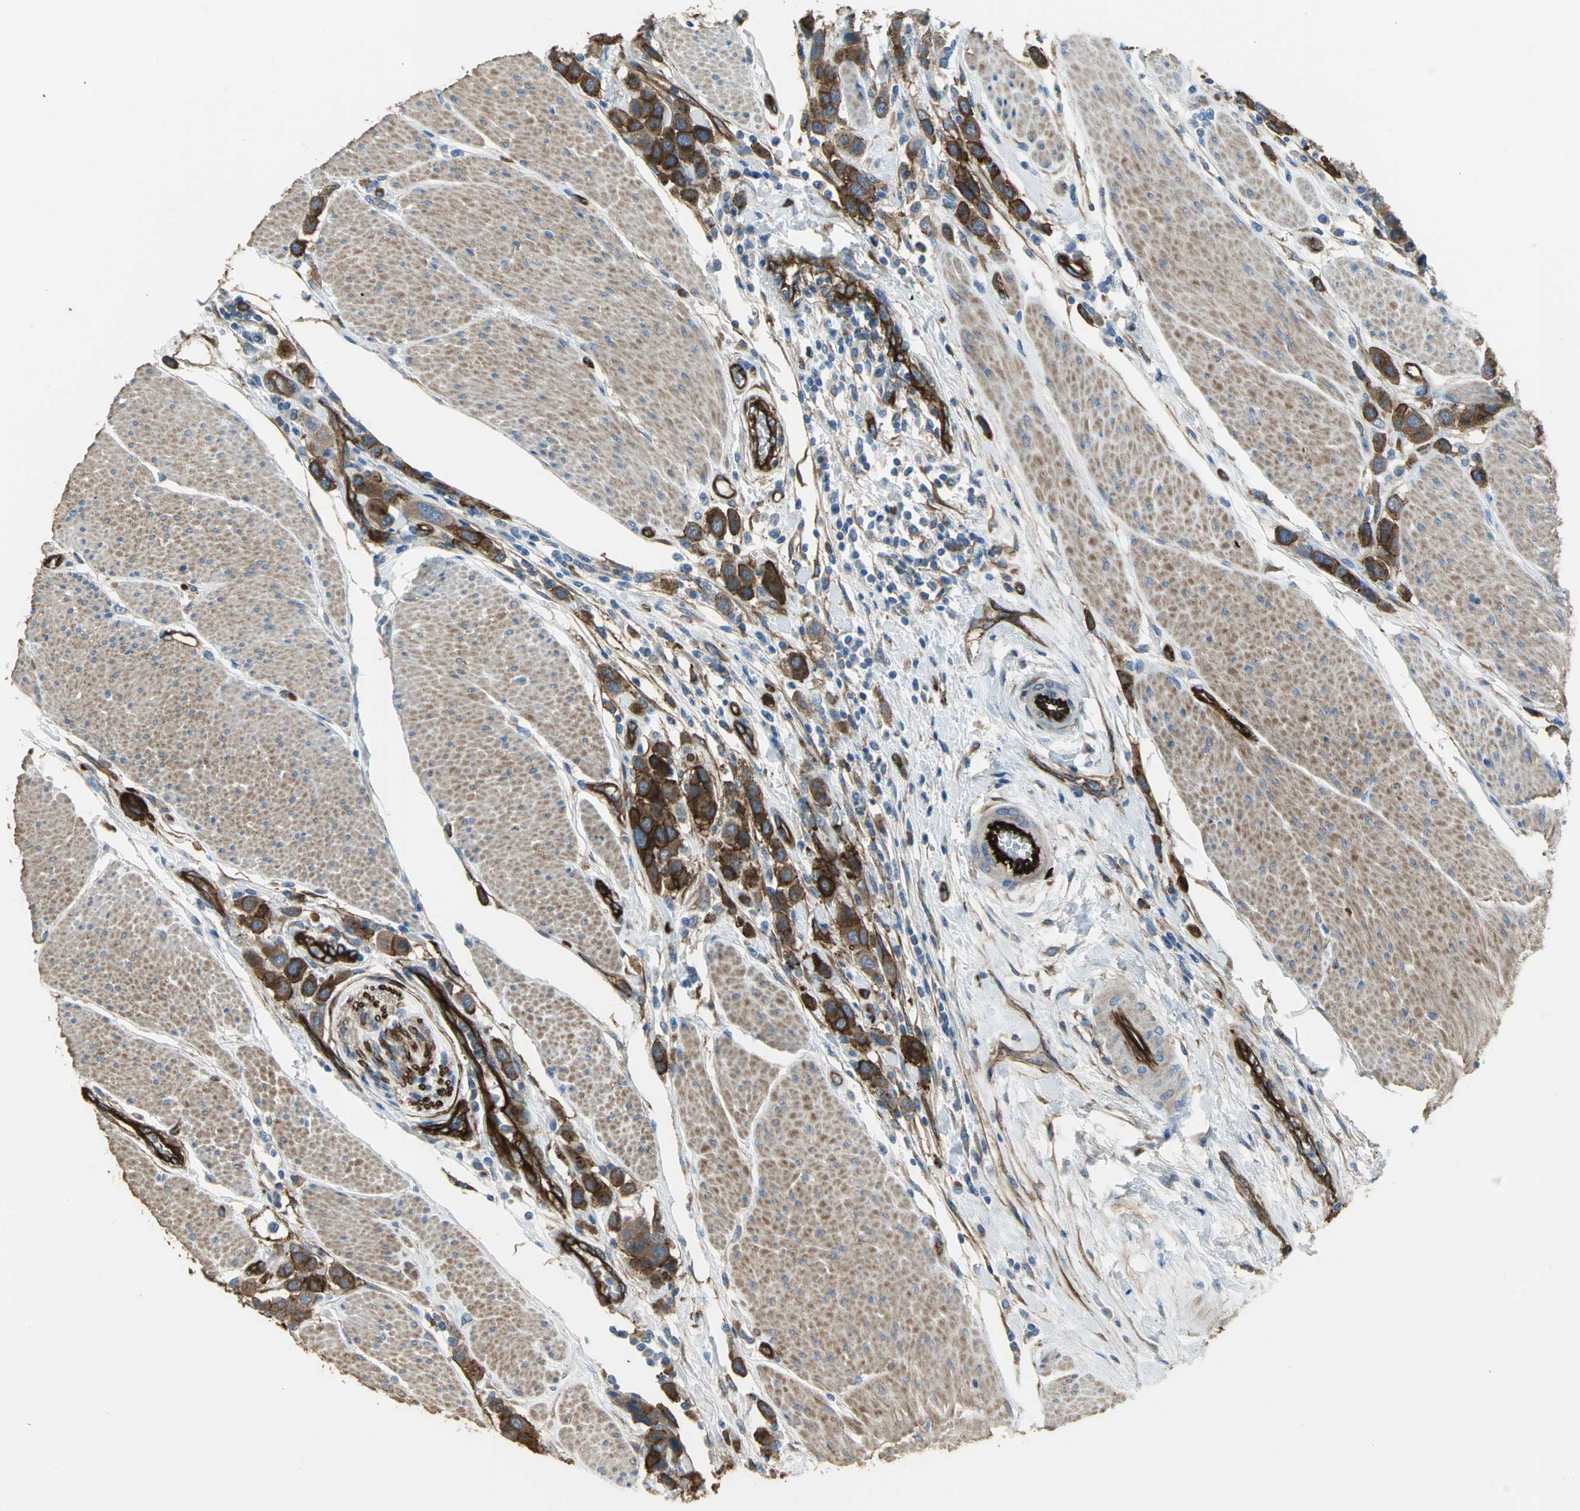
{"staining": {"intensity": "strong", "quantity": ">75%", "location": "cytoplasmic/membranous"}, "tissue": "urothelial cancer", "cell_type": "Tumor cells", "image_type": "cancer", "snomed": [{"axis": "morphology", "description": "Urothelial carcinoma, High grade"}, {"axis": "topography", "description": "Urinary bladder"}], "caption": "High-grade urothelial carcinoma was stained to show a protein in brown. There is high levels of strong cytoplasmic/membranous positivity in about >75% of tumor cells.", "gene": "FLNB", "patient": {"sex": "male", "age": 50}}